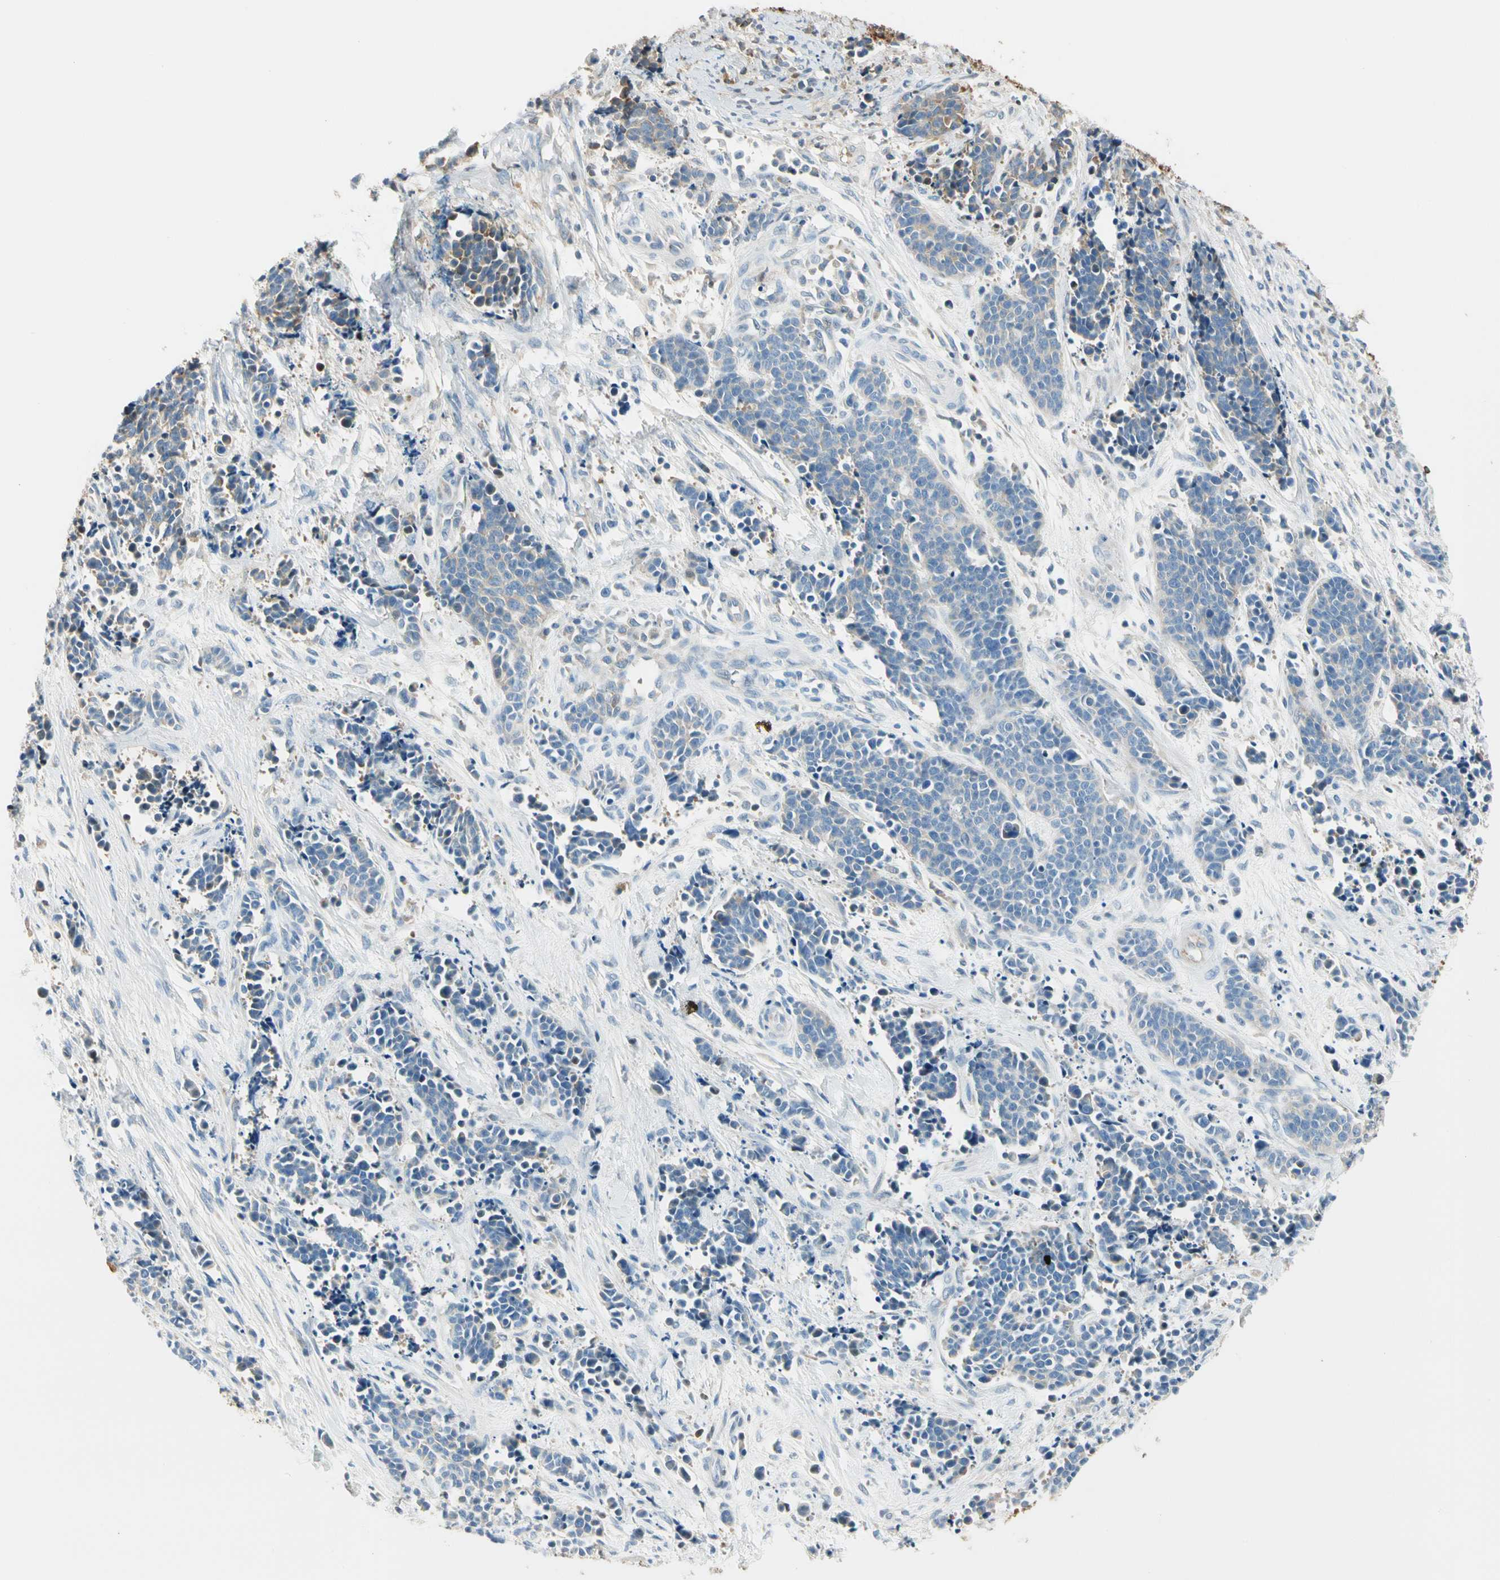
{"staining": {"intensity": "weak", "quantity": "25%-75%", "location": "cytoplasmic/membranous"}, "tissue": "cervical cancer", "cell_type": "Tumor cells", "image_type": "cancer", "snomed": [{"axis": "morphology", "description": "Squamous cell carcinoma, NOS"}, {"axis": "topography", "description": "Cervix"}], "caption": "This is a micrograph of immunohistochemistry (IHC) staining of cervical squamous cell carcinoma, which shows weak positivity in the cytoplasmic/membranous of tumor cells.", "gene": "LAMB3", "patient": {"sex": "female", "age": 35}}